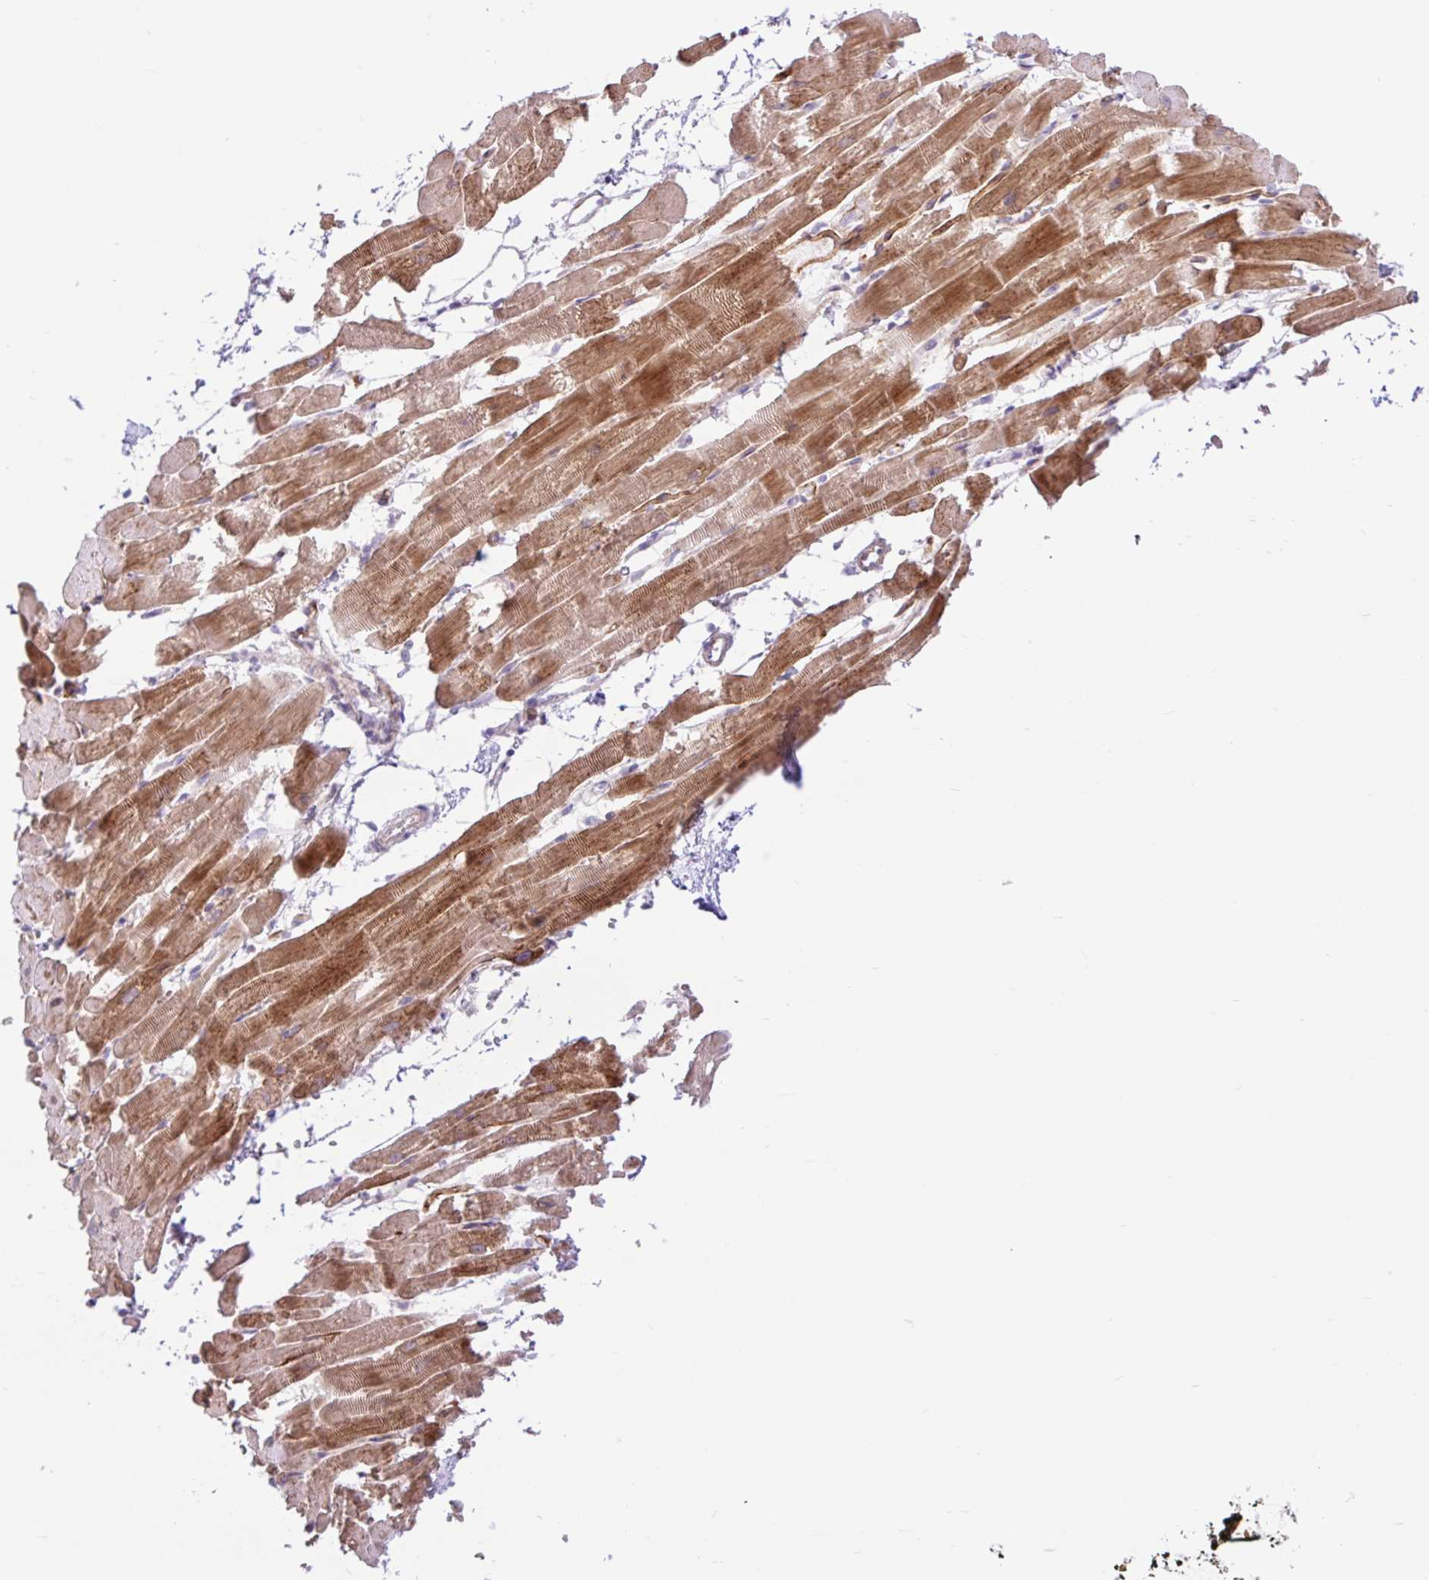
{"staining": {"intensity": "strong", "quantity": "25%-75%", "location": "cytoplasmic/membranous"}, "tissue": "heart muscle", "cell_type": "Cardiomyocytes", "image_type": "normal", "snomed": [{"axis": "morphology", "description": "Normal tissue, NOS"}, {"axis": "topography", "description": "Heart"}], "caption": "High-magnification brightfield microscopy of unremarkable heart muscle stained with DAB (3,3'-diaminobenzidine) (brown) and counterstained with hematoxylin (blue). cardiomyocytes exhibit strong cytoplasmic/membranous positivity is present in approximately25%-75% of cells. (DAB (3,3'-diaminobenzidine) IHC, brown staining for protein, blue staining for nuclei).", "gene": "ZNF101", "patient": {"sex": "male", "age": 37}}